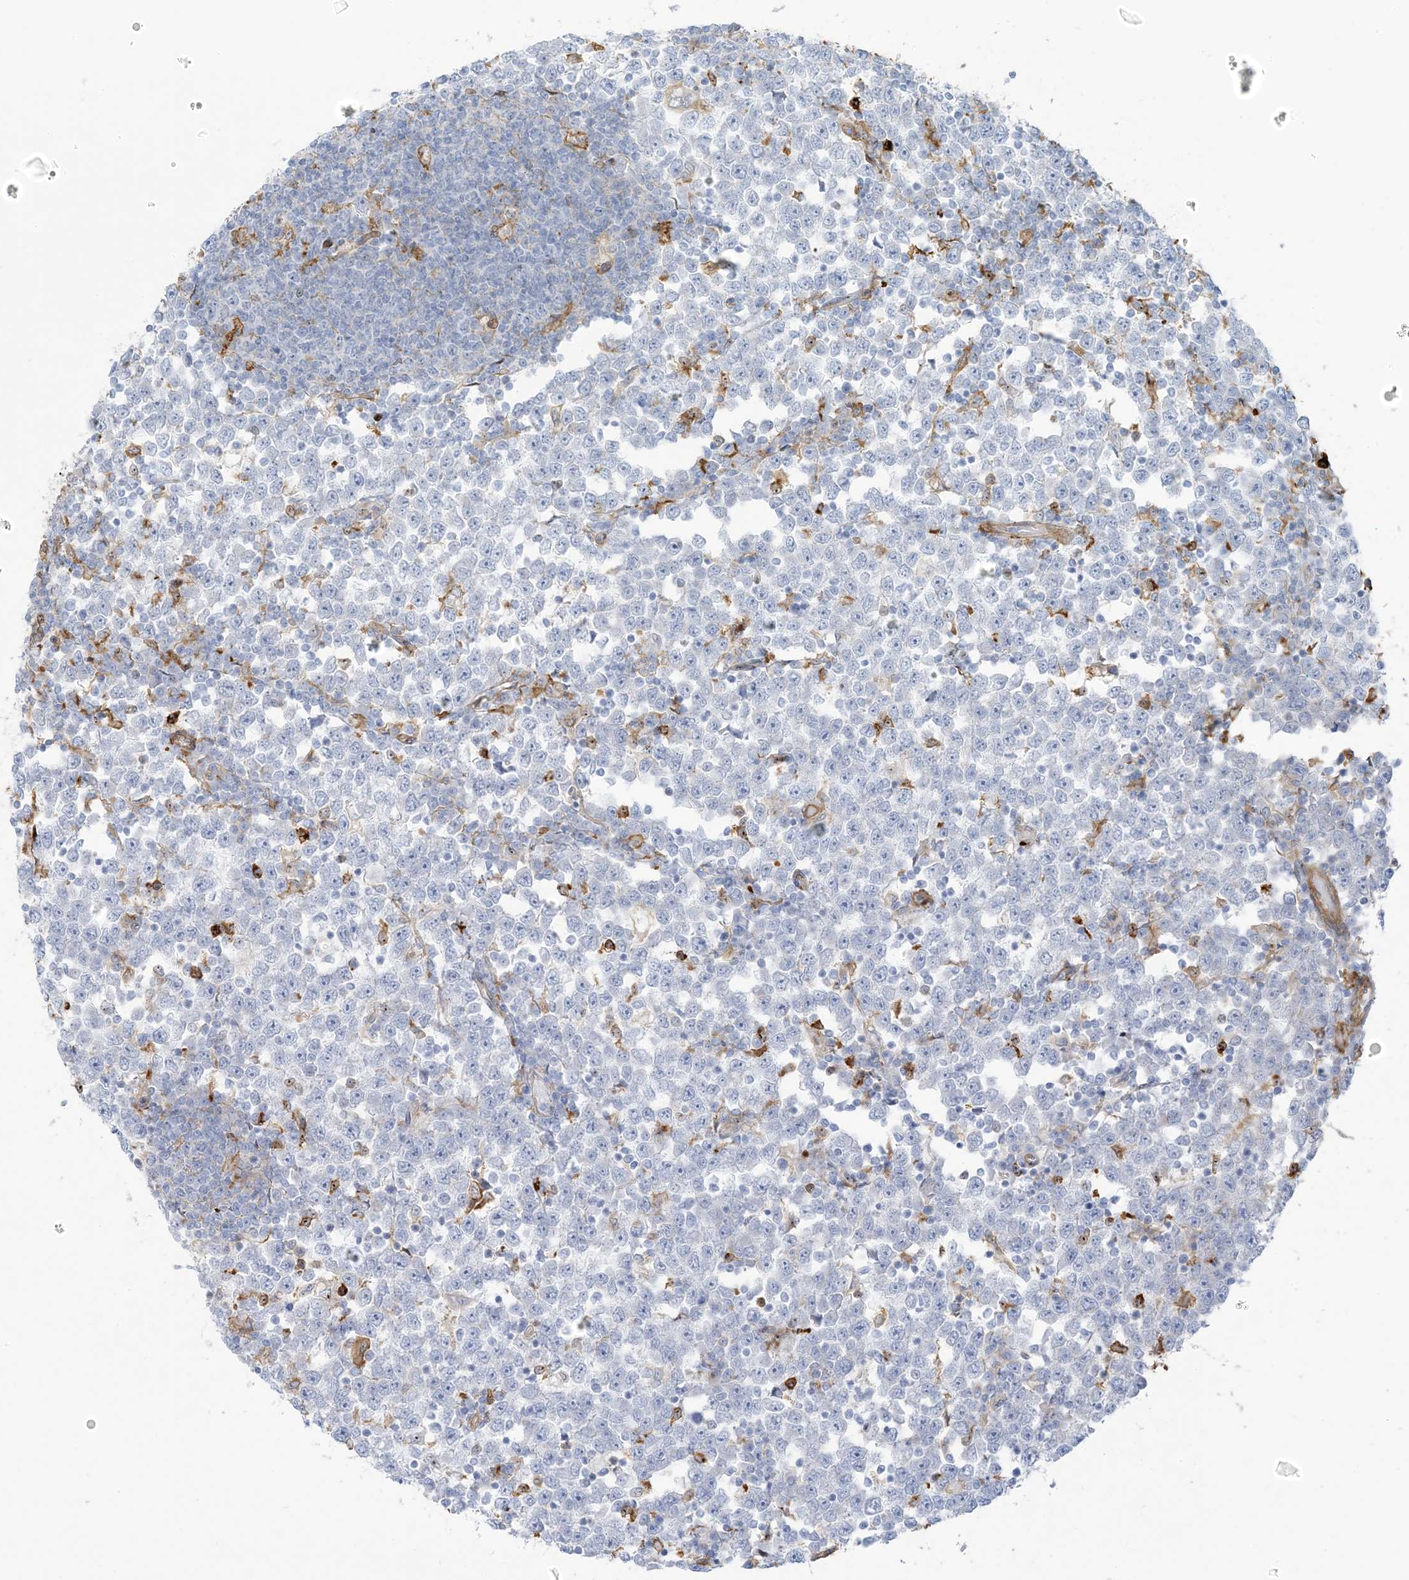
{"staining": {"intensity": "negative", "quantity": "none", "location": "none"}, "tissue": "testis cancer", "cell_type": "Tumor cells", "image_type": "cancer", "snomed": [{"axis": "morphology", "description": "Seminoma, NOS"}, {"axis": "topography", "description": "Testis"}], "caption": "Tumor cells are negative for brown protein staining in testis seminoma.", "gene": "ICMT", "patient": {"sex": "male", "age": 65}}